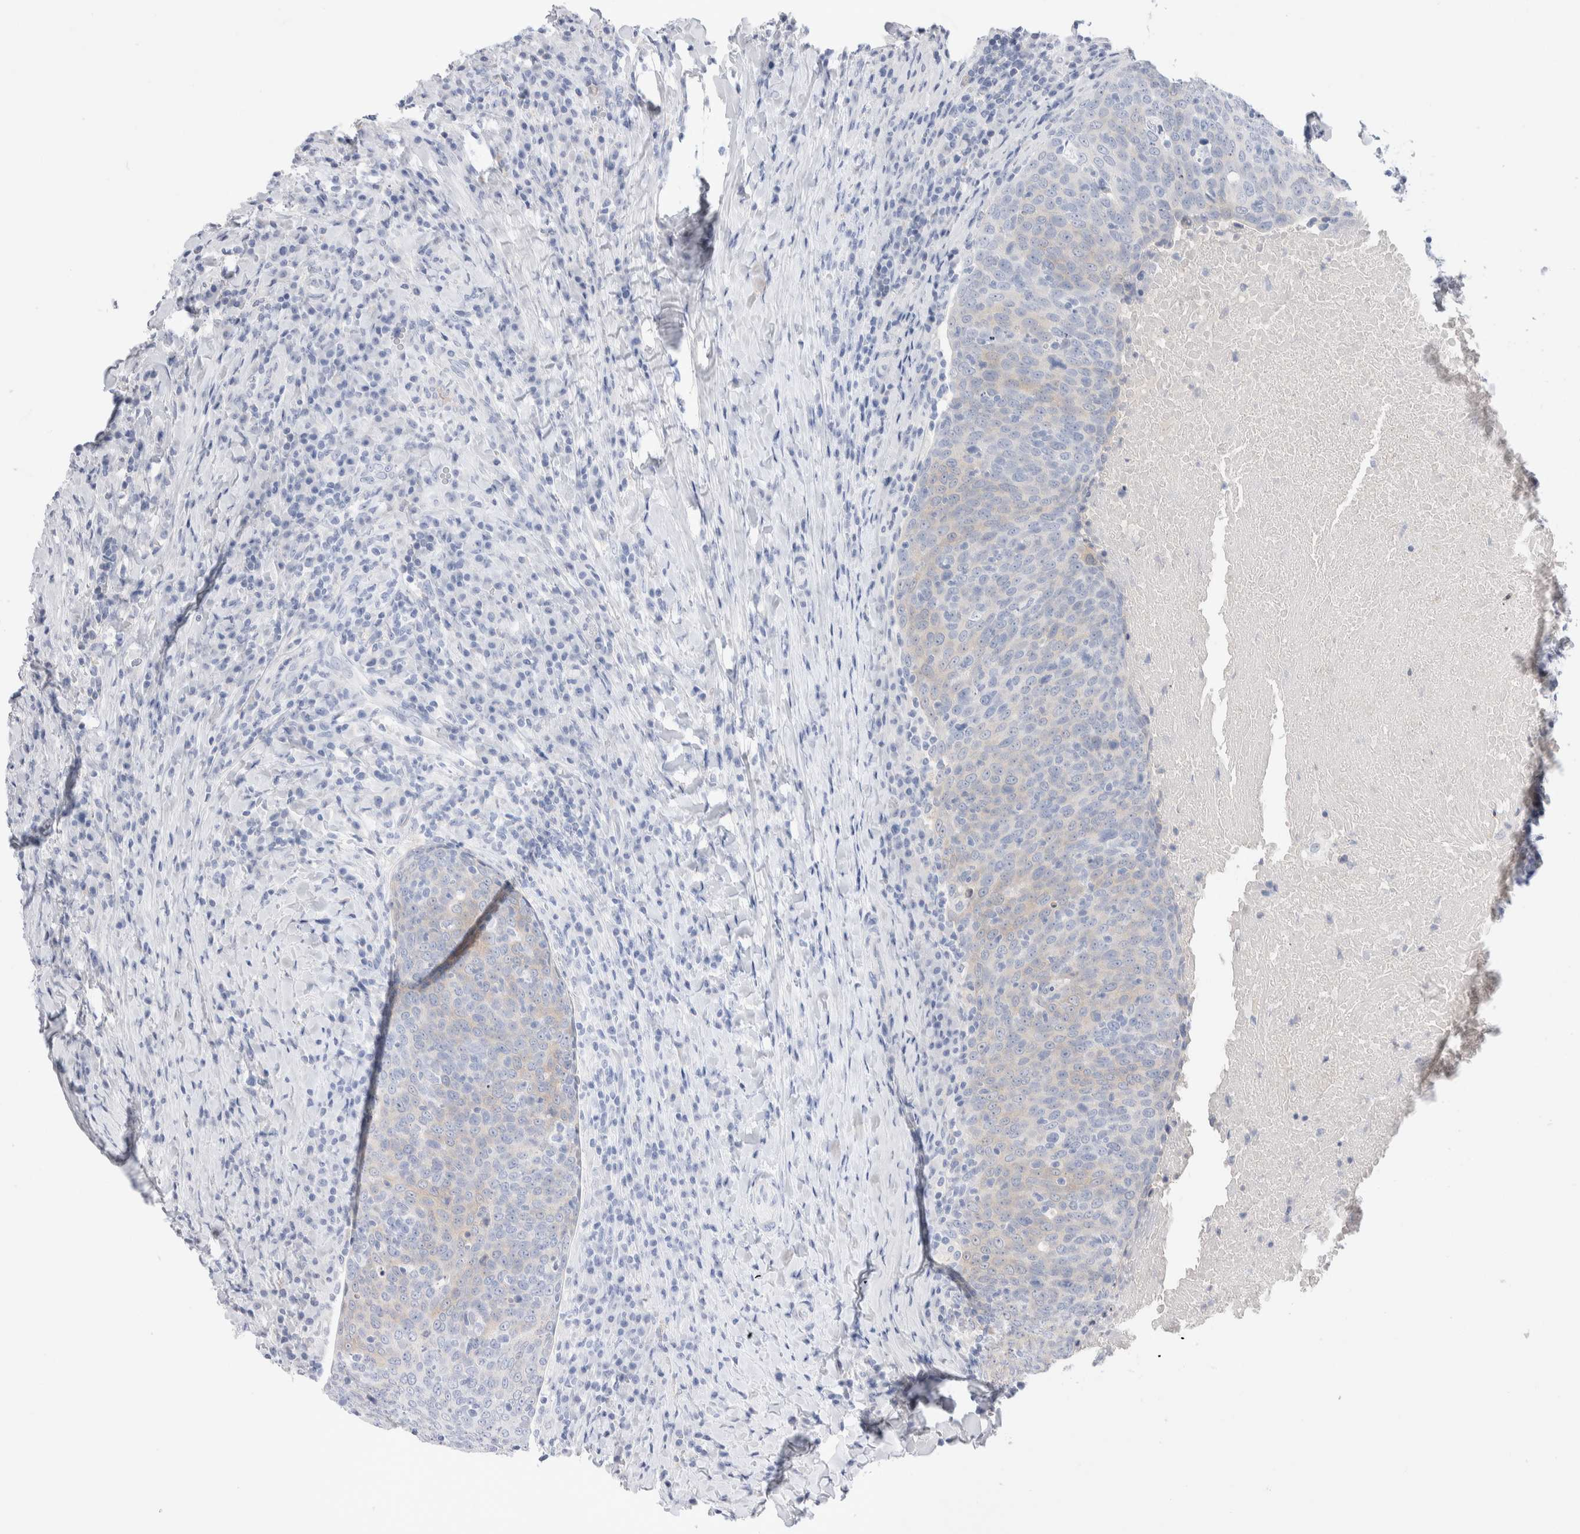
{"staining": {"intensity": "negative", "quantity": "none", "location": "none"}, "tissue": "head and neck cancer", "cell_type": "Tumor cells", "image_type": "cancer", "snomed": [{"axis": "morphology", "description": "Squamous cell carcinoma, NOS"}, {"axis": "morphology", "description": "Squamous cell carcinoma, metastatic, NOS"}, {"axis": "topography", "description": "Lymph node"}, {"axis": "topography", "description": "Head-Neck"}], "caption": "This is a histopathology image of immunohistochemistry (IHC) staining of head and neck cancer (squamous cell carcinoma), which shows no staining in tumor cells.", "gene": "GDA", "patient": {"sex": "male", "age": 62}}